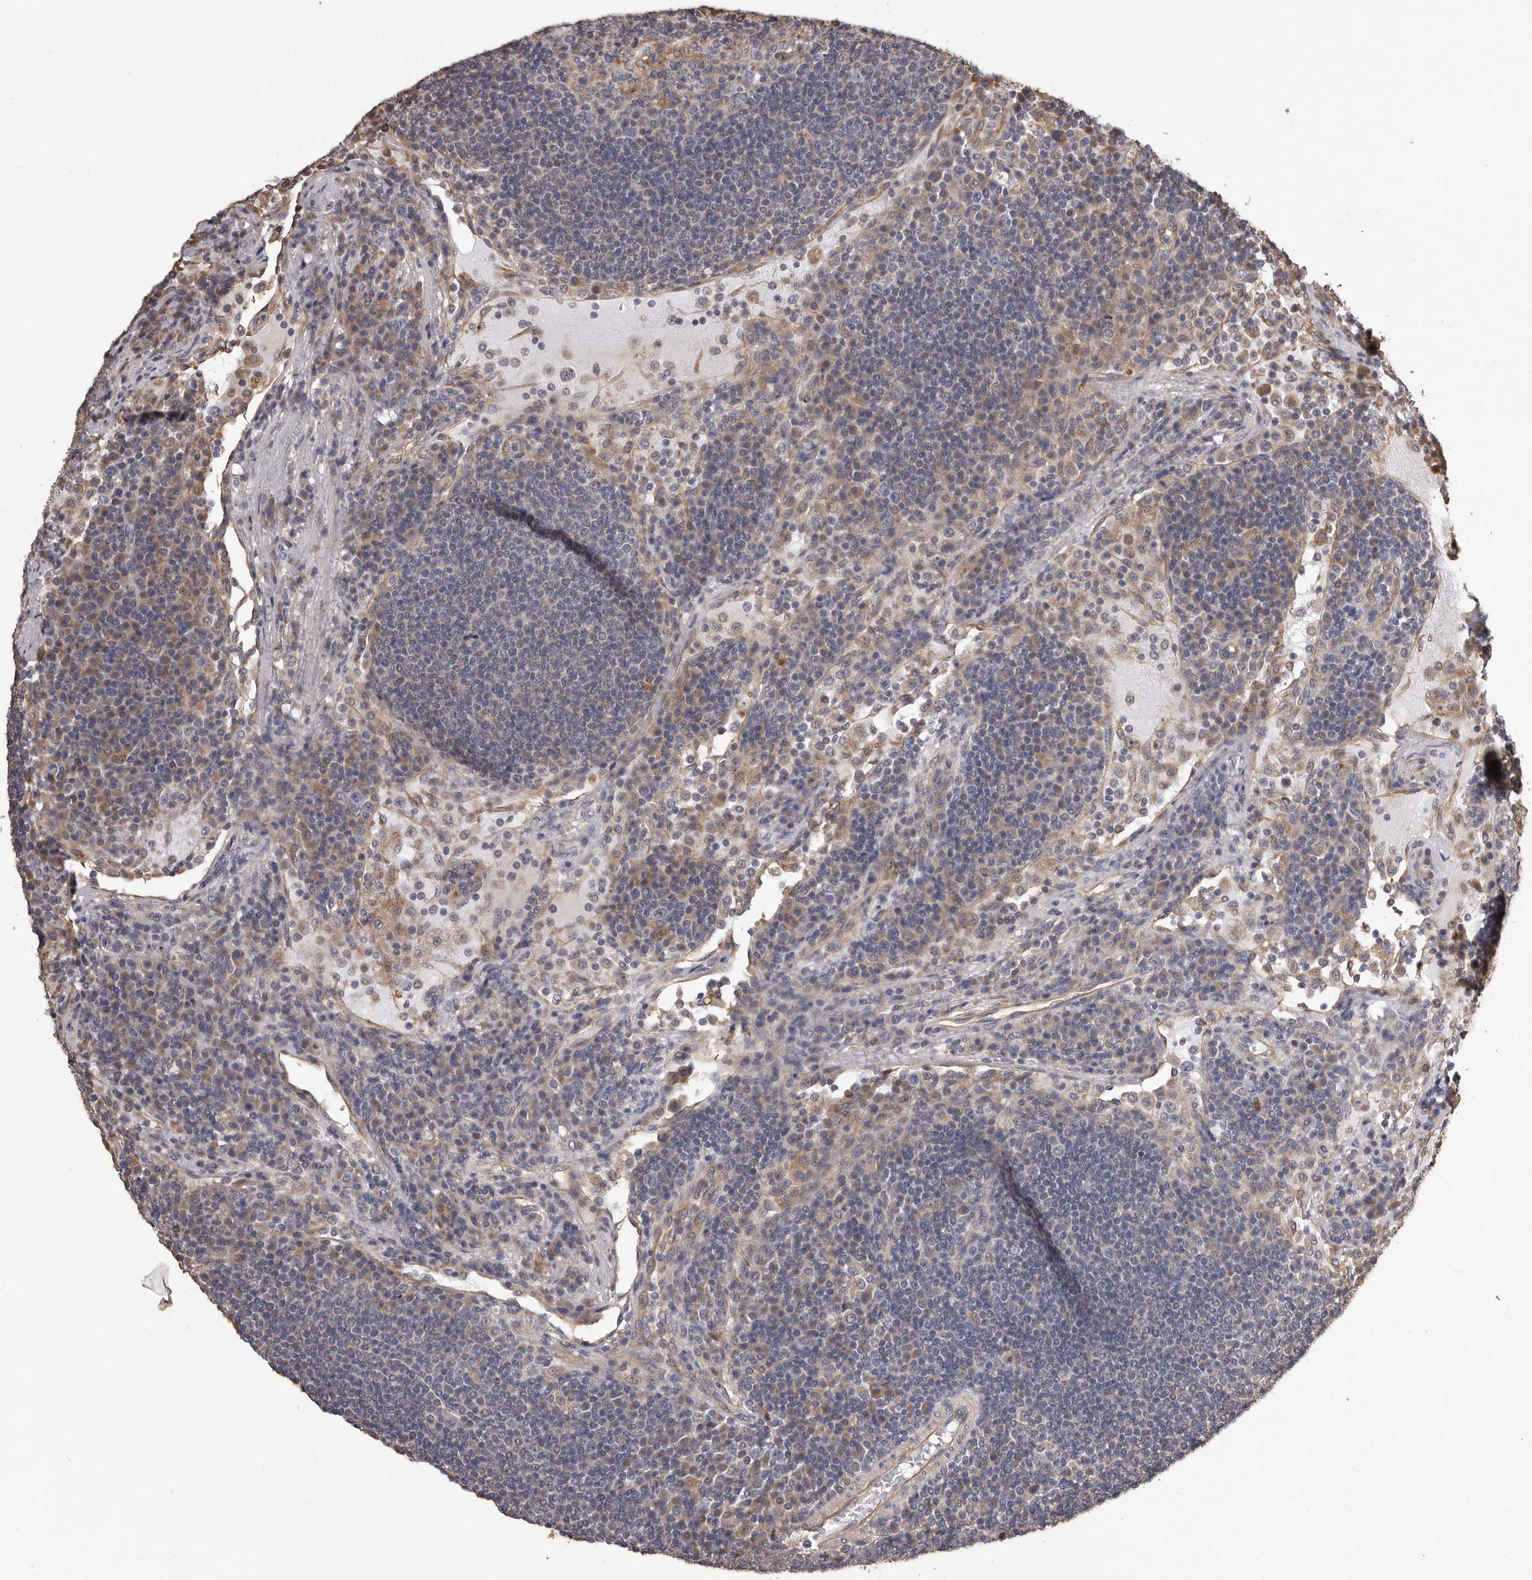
{"staining": {"intensity": "negative", "quantity": "none", "location": "none"}, "tissue": "lymph node", "cell_type": "Germinal center cells", "image_type": "normal", "snomed": [{"axis": "morphology", "description": "Normal tissue, NOS"}, {"axis": "topography", "description": "Lymph node"}], "caption": "High power microscopy histopathology image of an IHC histopathology image of normal lymph node, revealing no significant positivity in germinal center cells. Nuclei are stained in blue.", "gene": "CEP104", "patient": {"sex": "female", "age": 53}}